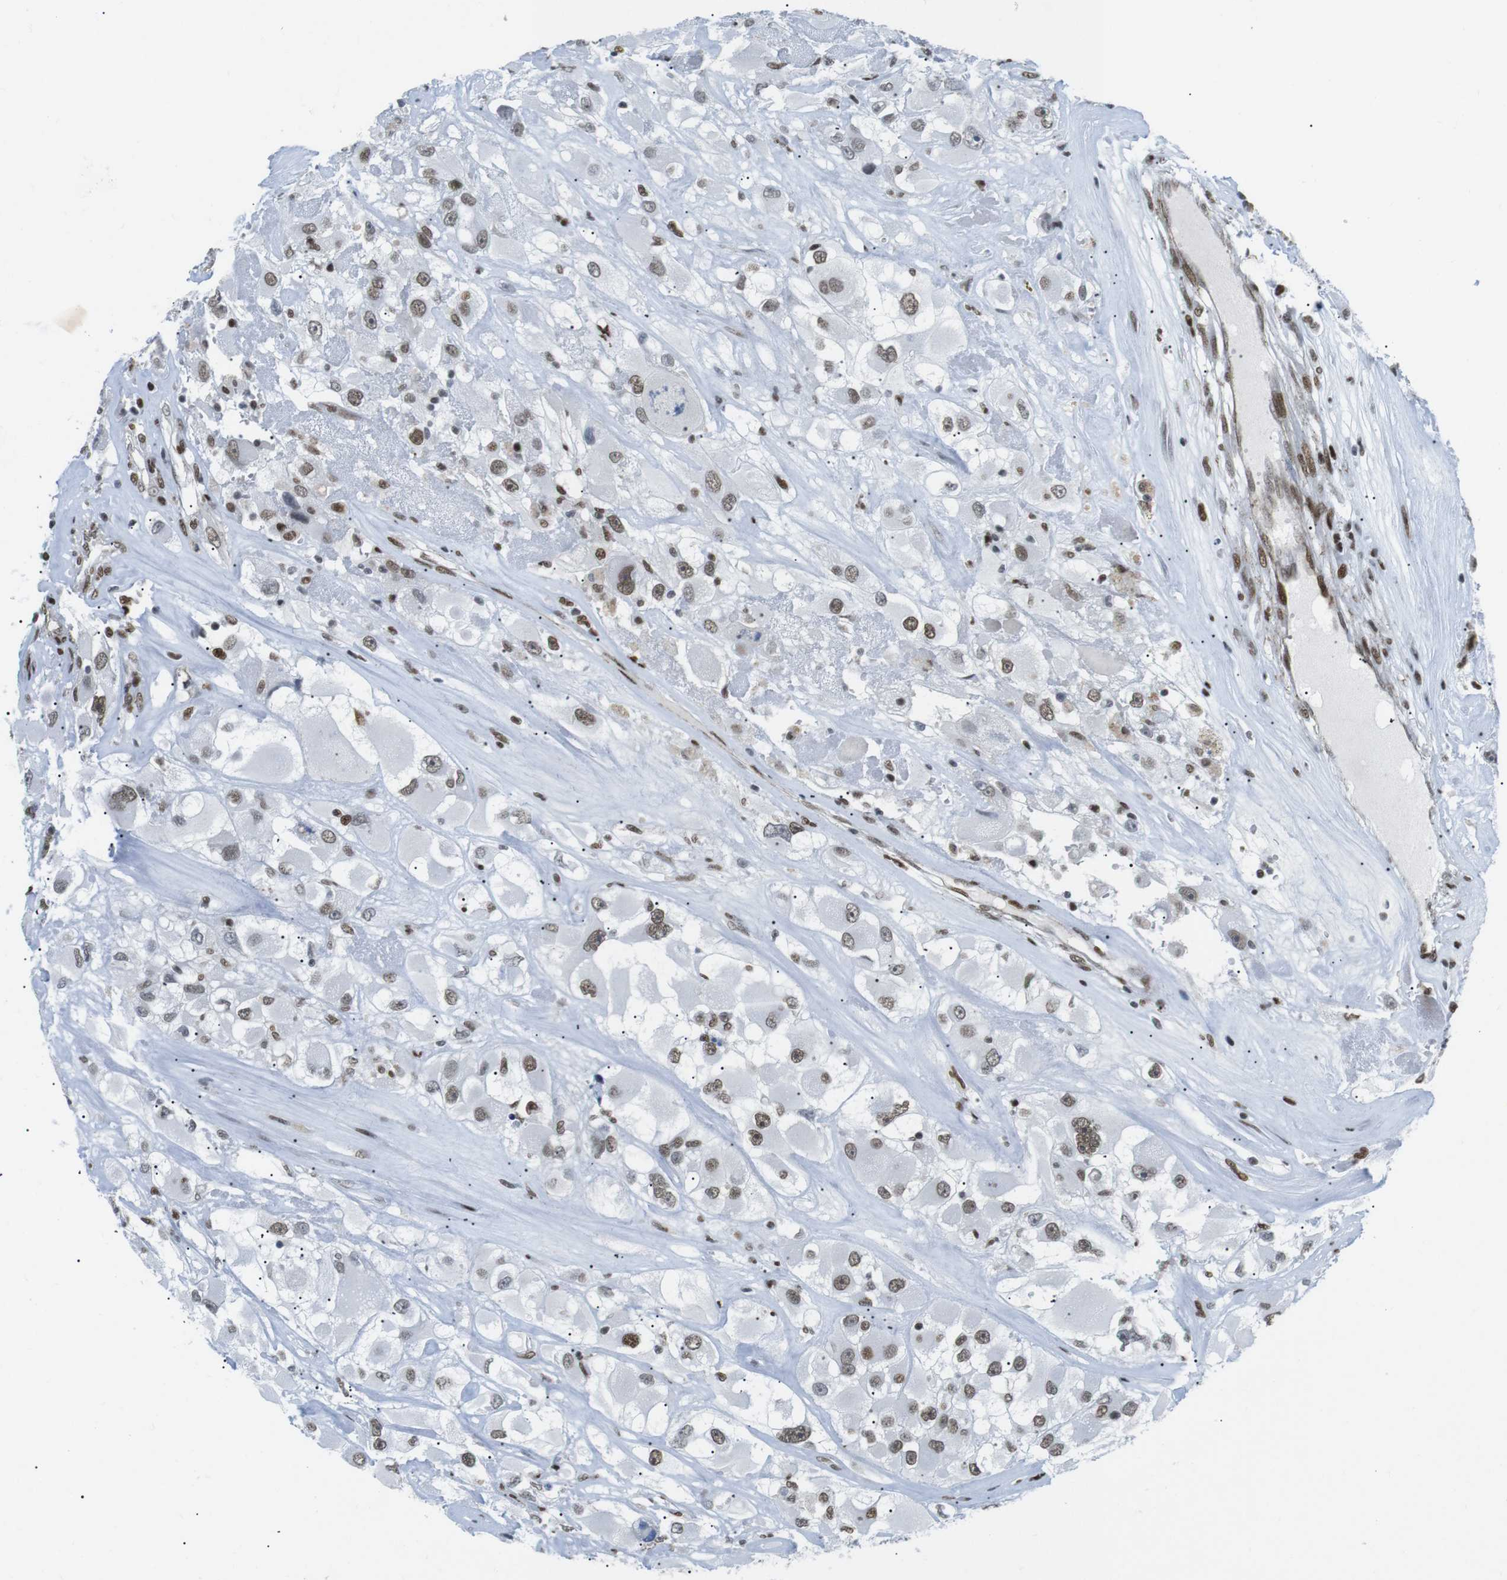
{"staining": {"intensity": "moderate", "quantity": ">75%", "location": "nuclear"}, "tissue": "renal cancer", "cell_type": "Tumor cells", "image_type": "cancer", "snomed": [{"axis": "morphology", "description": "Adenocarcinoma, NOS"}, {"axis": "topography", "description": "Kidney"}], "caption": "Human renal cancer stained with a brown dye shows moderate nuclear positive staining in about >75% of tumor cells.", "gene": "ARID1A", "patient": {"sex": "female", "age": 52}}